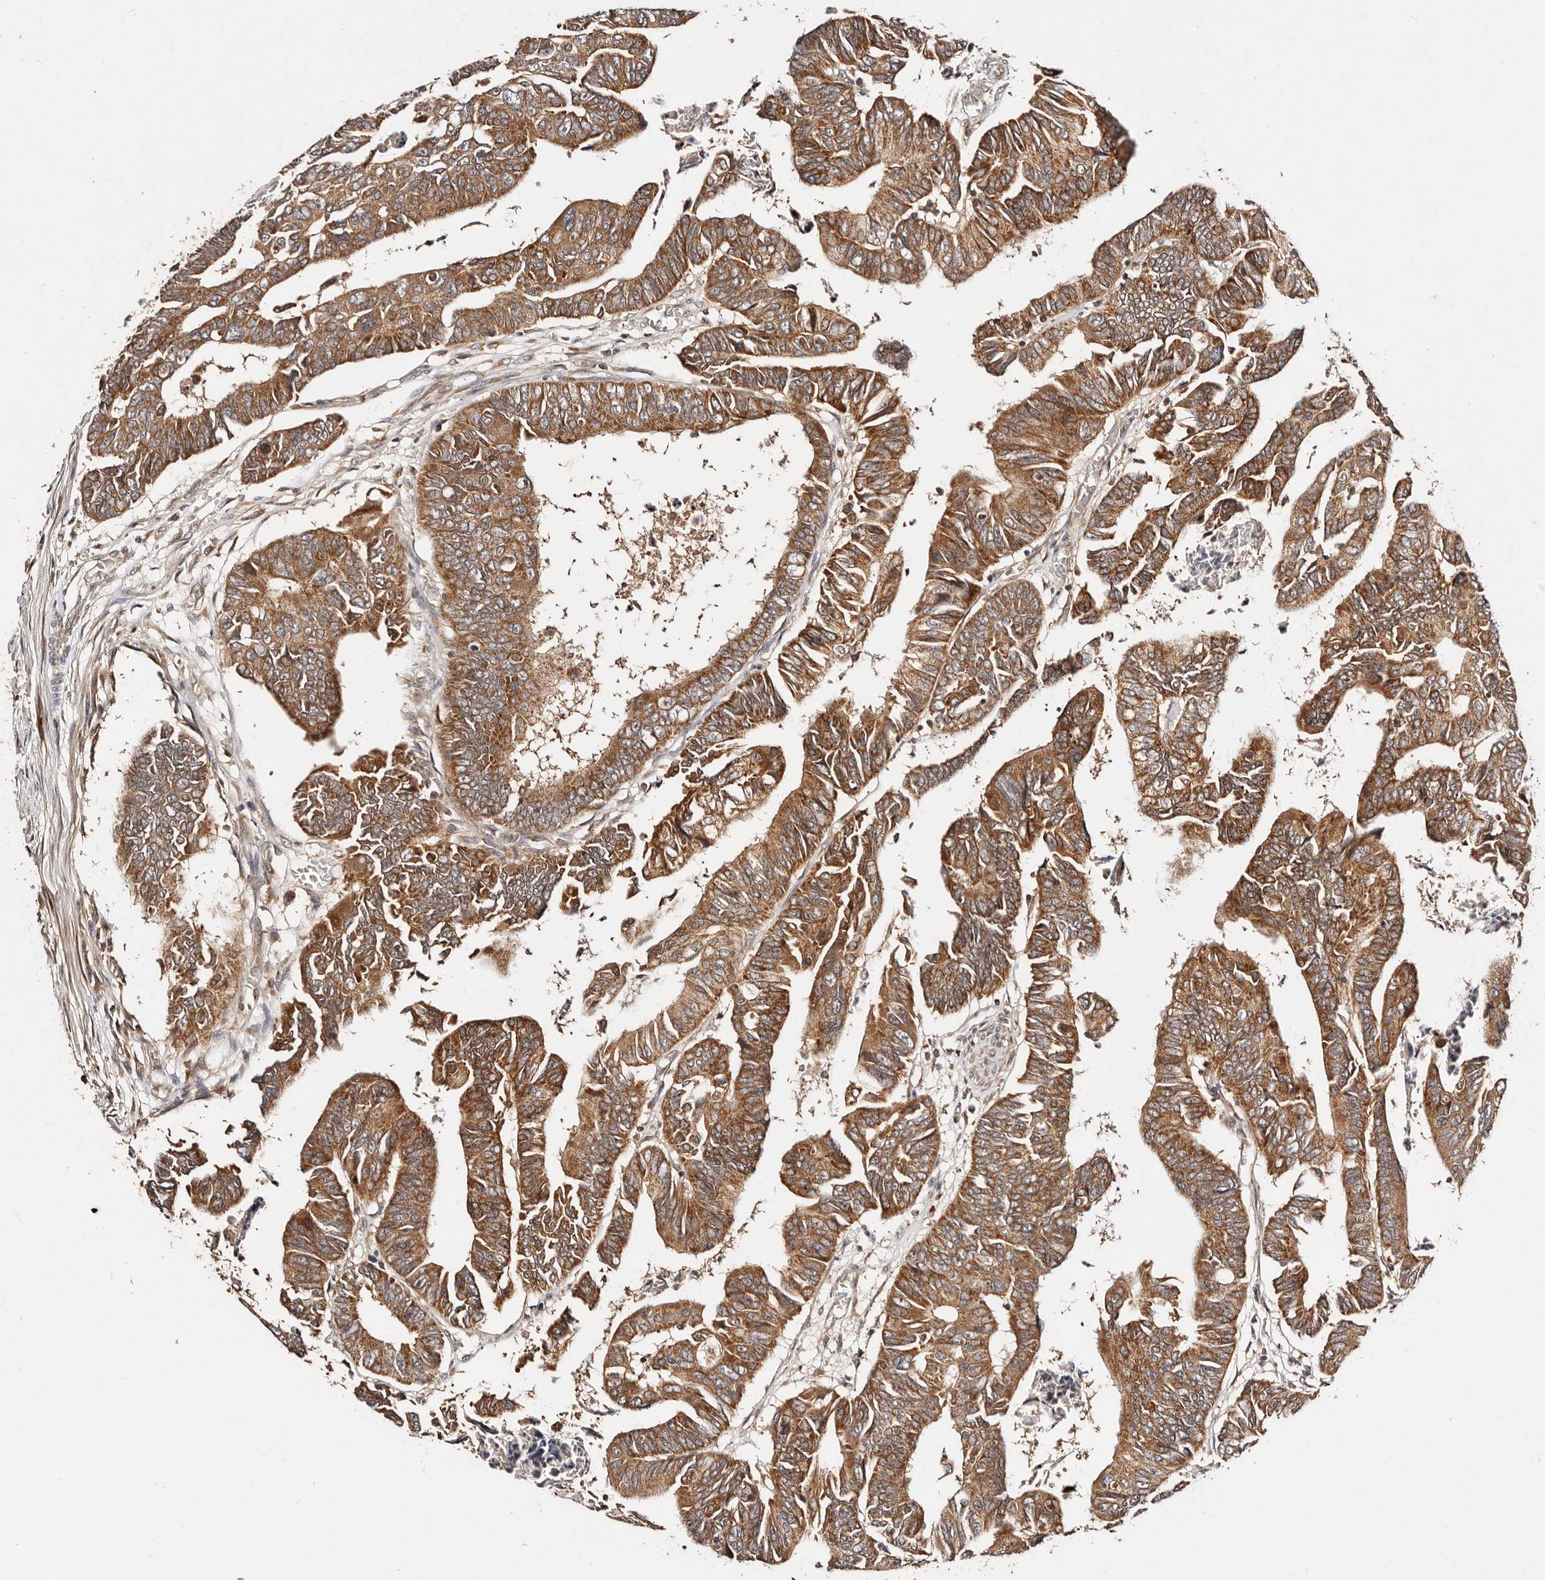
{"staining": {"intensity": "moderate", "quantity": ">75%", "location": "cytoplasmic/membranous"}, "tissue": "colorectal cancer", "cell_type": "Tumor cells", "image_type": "cancer", "snomed": [{"axis": "morphology", "description": "Adenocarcinoma, NOS"}, {"axis": "topography", "description": "Rectum"}], "caption": "Colorectal cancer (adenocarcinoma) stained for a protein demonstrates moderate cytoplasmic/membranous positivity in tumor cells. (Stains: DAB in brown, nuclei in blue, Microscopy: brightfield microscopy at high magnification).", "gene": "DENND11", "patient": {"sex": "female", "age": 65}}